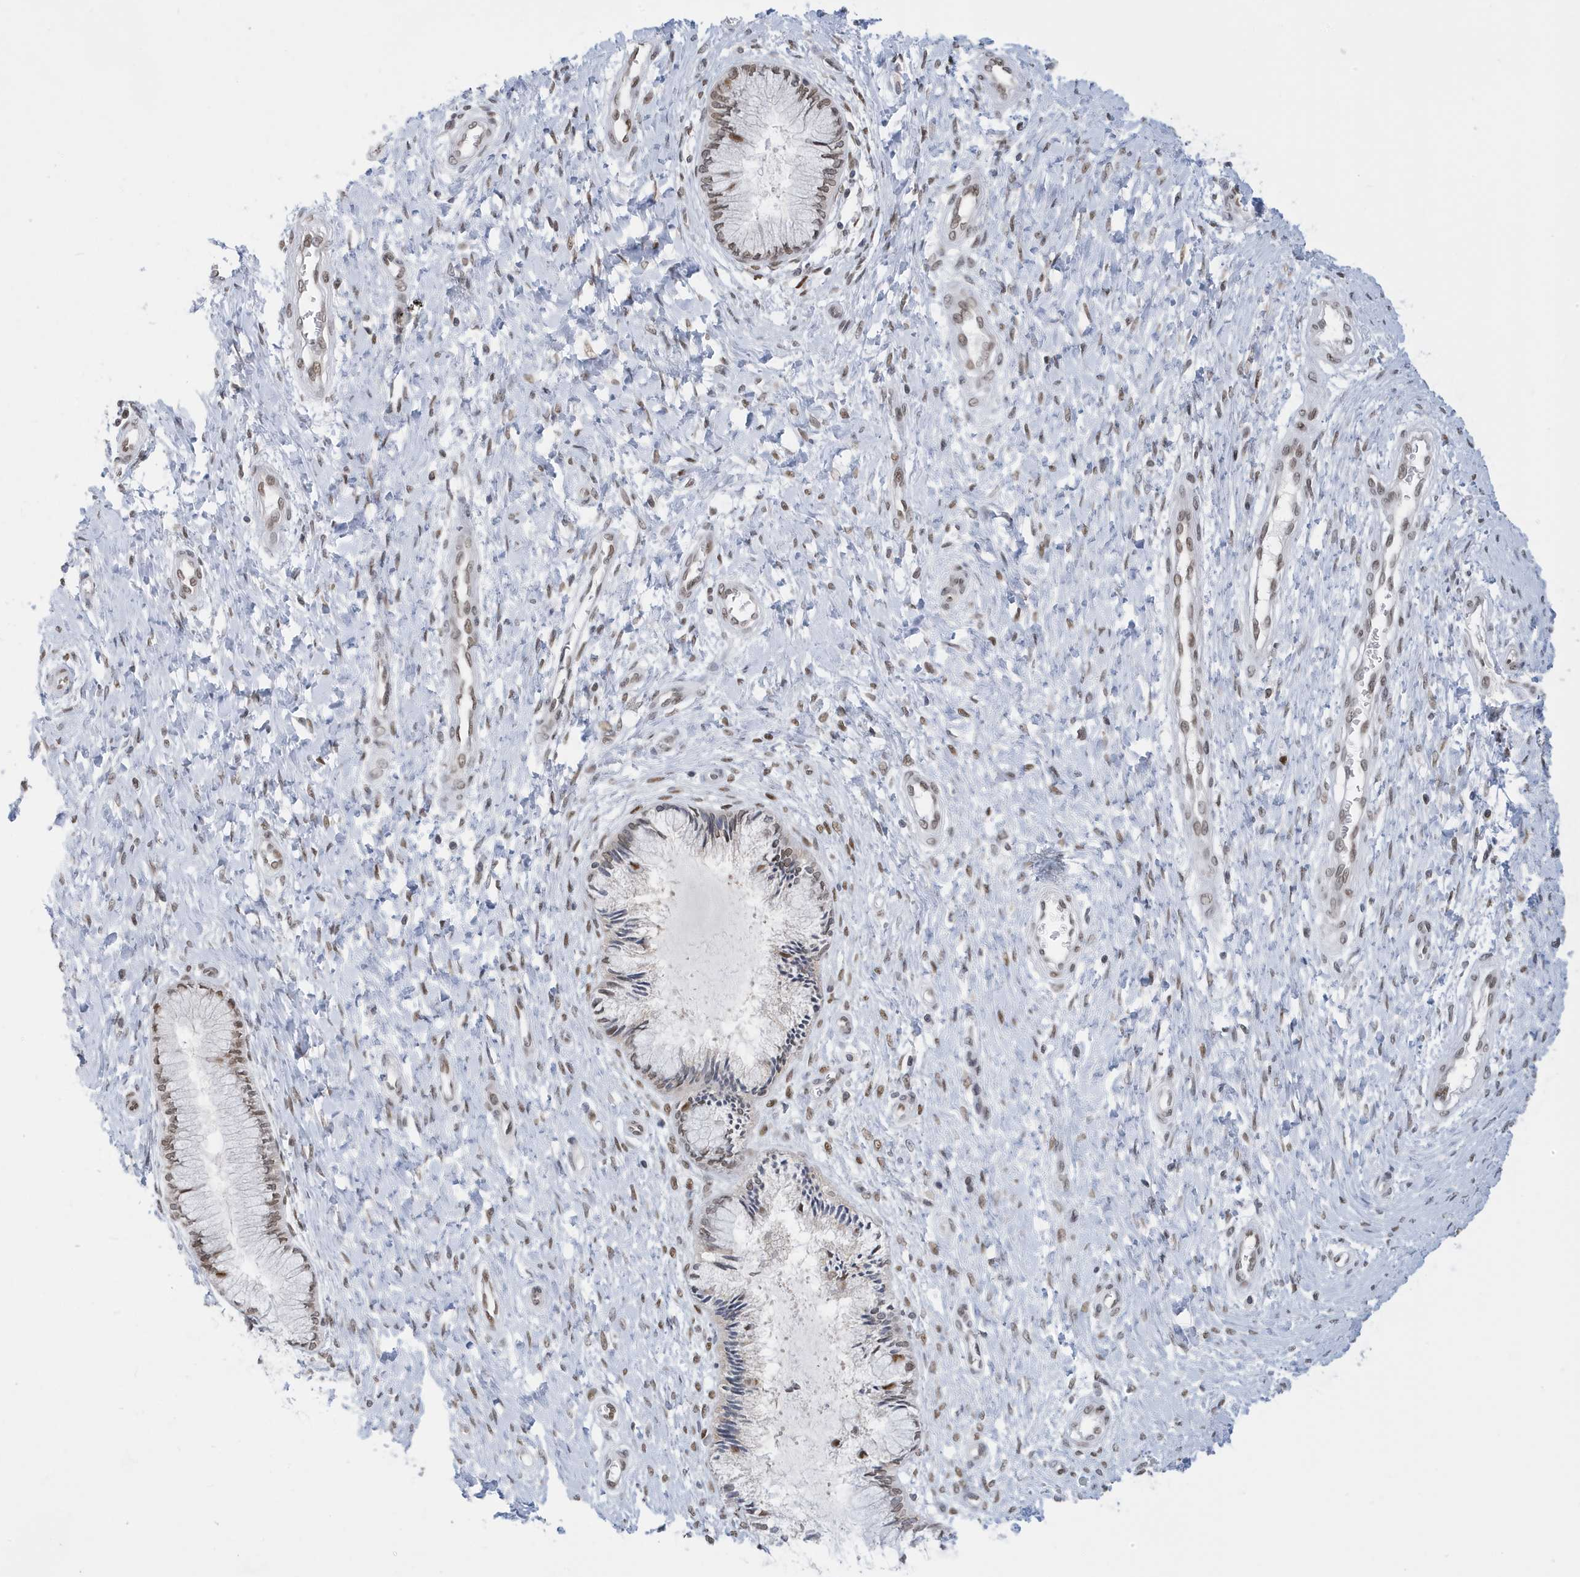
{"staining": {"intensity": "moderate", "quantity": "25%-75%", "location": "nuclear"}, "tissue": "cervix", "cell_type": "Glandular cells", "image_type": "normal", "snomed": [{"axis": "morphology", "description": "Normal tissue, NOS"}, {"axis": "topography", "description": "Cervix"}], "caption": "This micrograph displays immunohistochemistry staining of unremarkable cervix, with medium moderate nuclear expression in approximately 25%-75% of glandular cells.", "gene": "PCYT1A", "patient": {"sex": "female", "age": 55}}